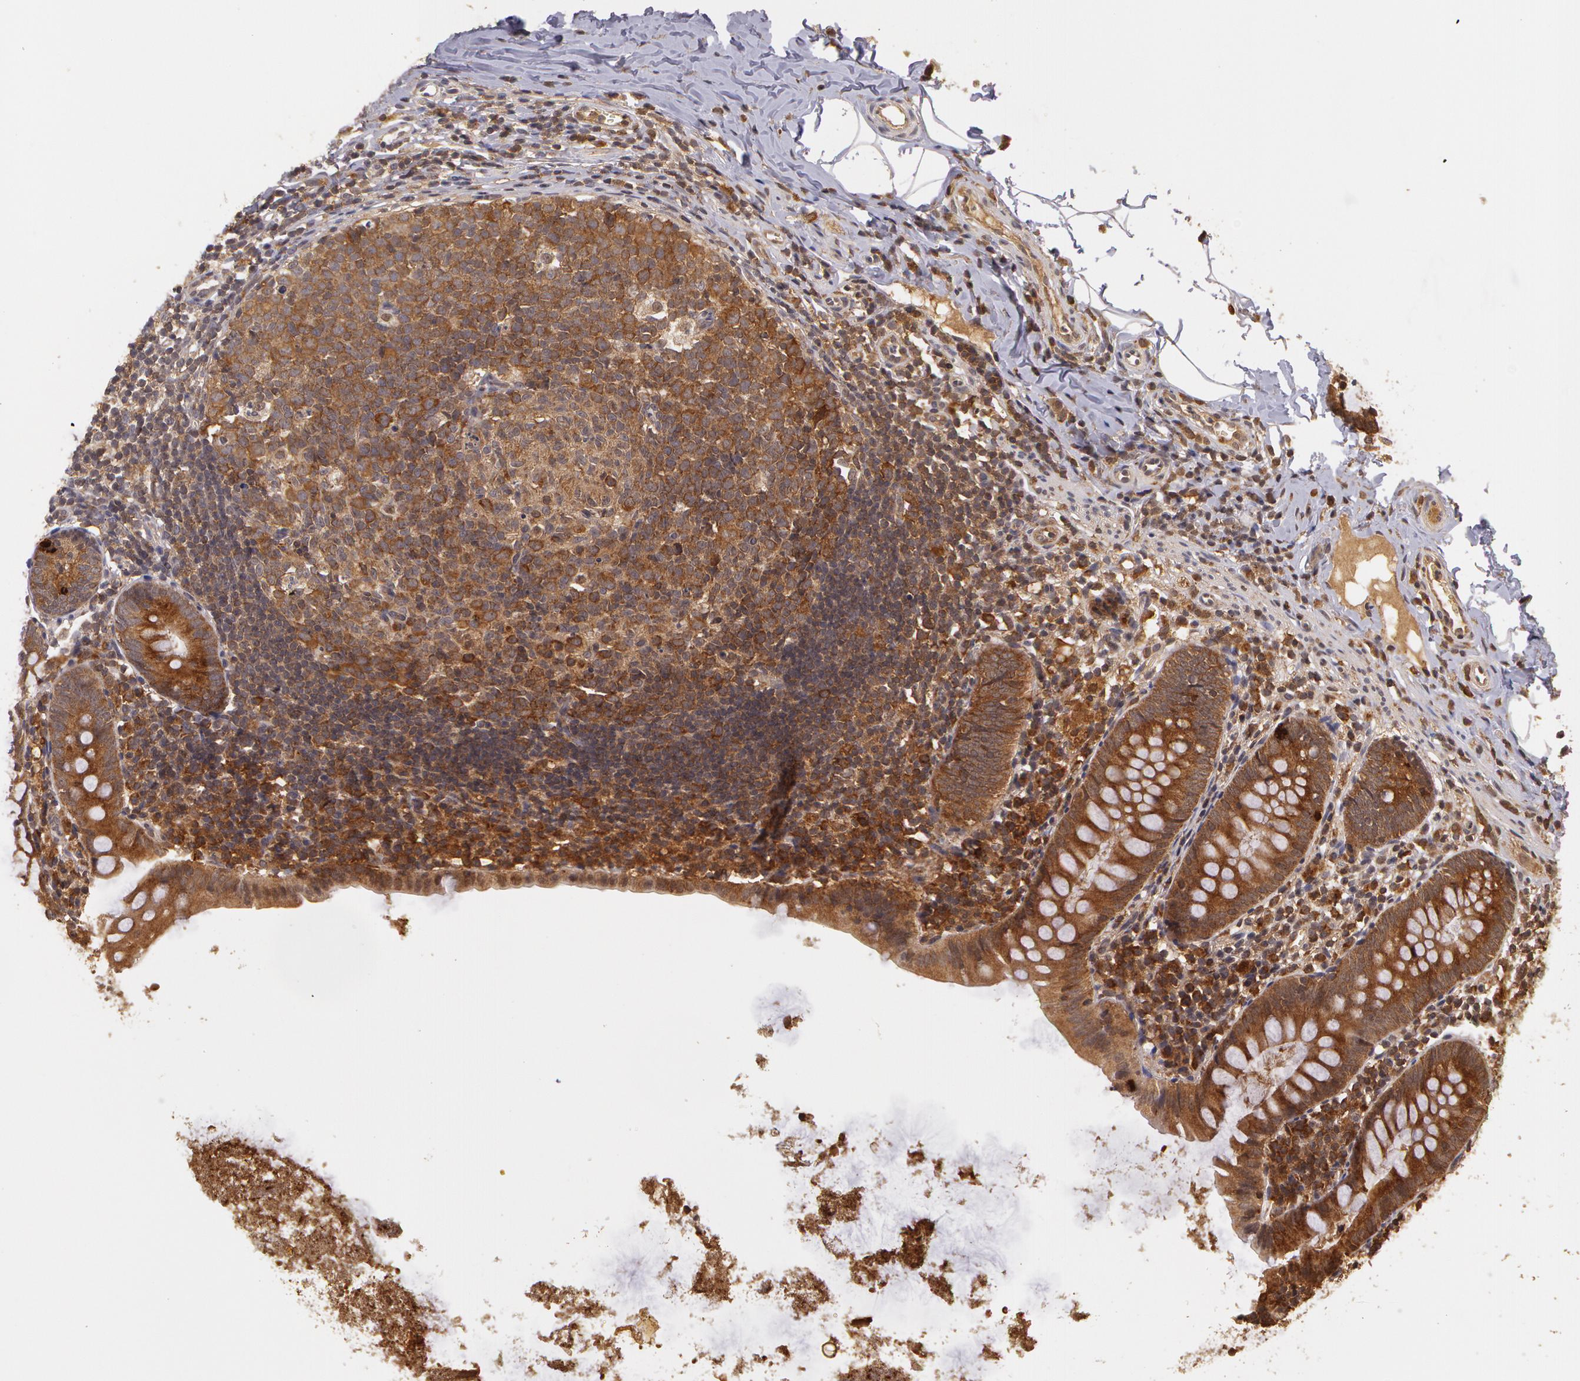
{"staining": {"intensity": "strong", "quantity": ">75%", "location": "cytoplasmic/membranous"}, "tissue": "appendix", "cell_type": "Glandular cells", "image_type": "normal", "snomed": [{"axis": "morphology", "description": "Normal tissue, NOS"}, {"axis": "topography", "description": "Appendix"}], "caption": "A high amount of strong cytoplasmic/membranous staining is appreciated in approximately >75% of glandular cells in benign appendix.", "gene": "ASCC2", "patient": {"sex": "female", "age": 9}}